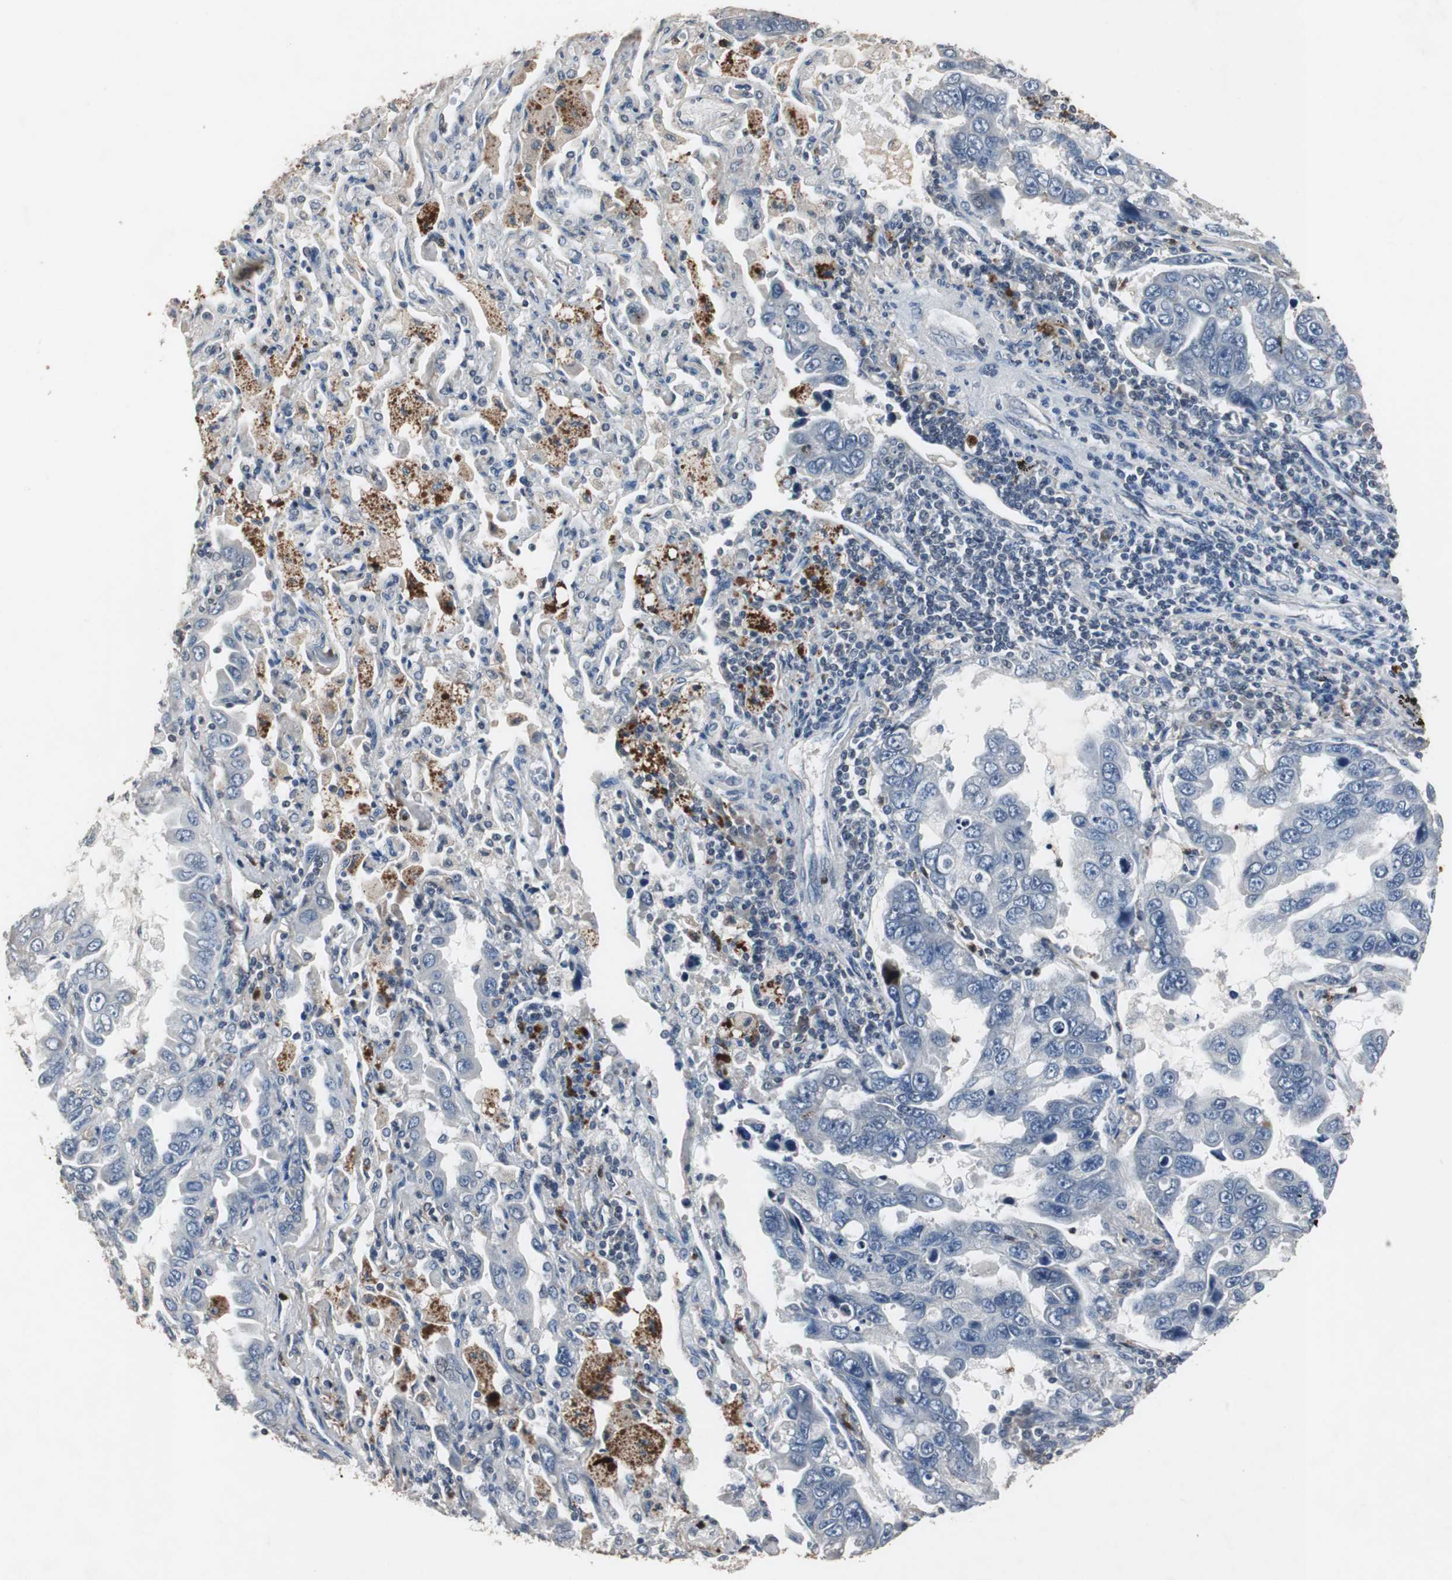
{"staining": {"intensity": "negative", "quantity": "none", "location": "none"}, "tissue": "lung cancer", "cell_type": "Tumor cells", "image_type": "cancer", "snomed": [{"axis": "morphology", "description": "Adenocarcinoma, NOS"}, {"axis": "topography", "description": "Lung"}], "caption": "A micrograph of human lung cancer is negative for staining in tumor cells. Nuclei are stained in blue.", "gene": "ADNP2", "patient": {"sex": "male", "age": 64}}